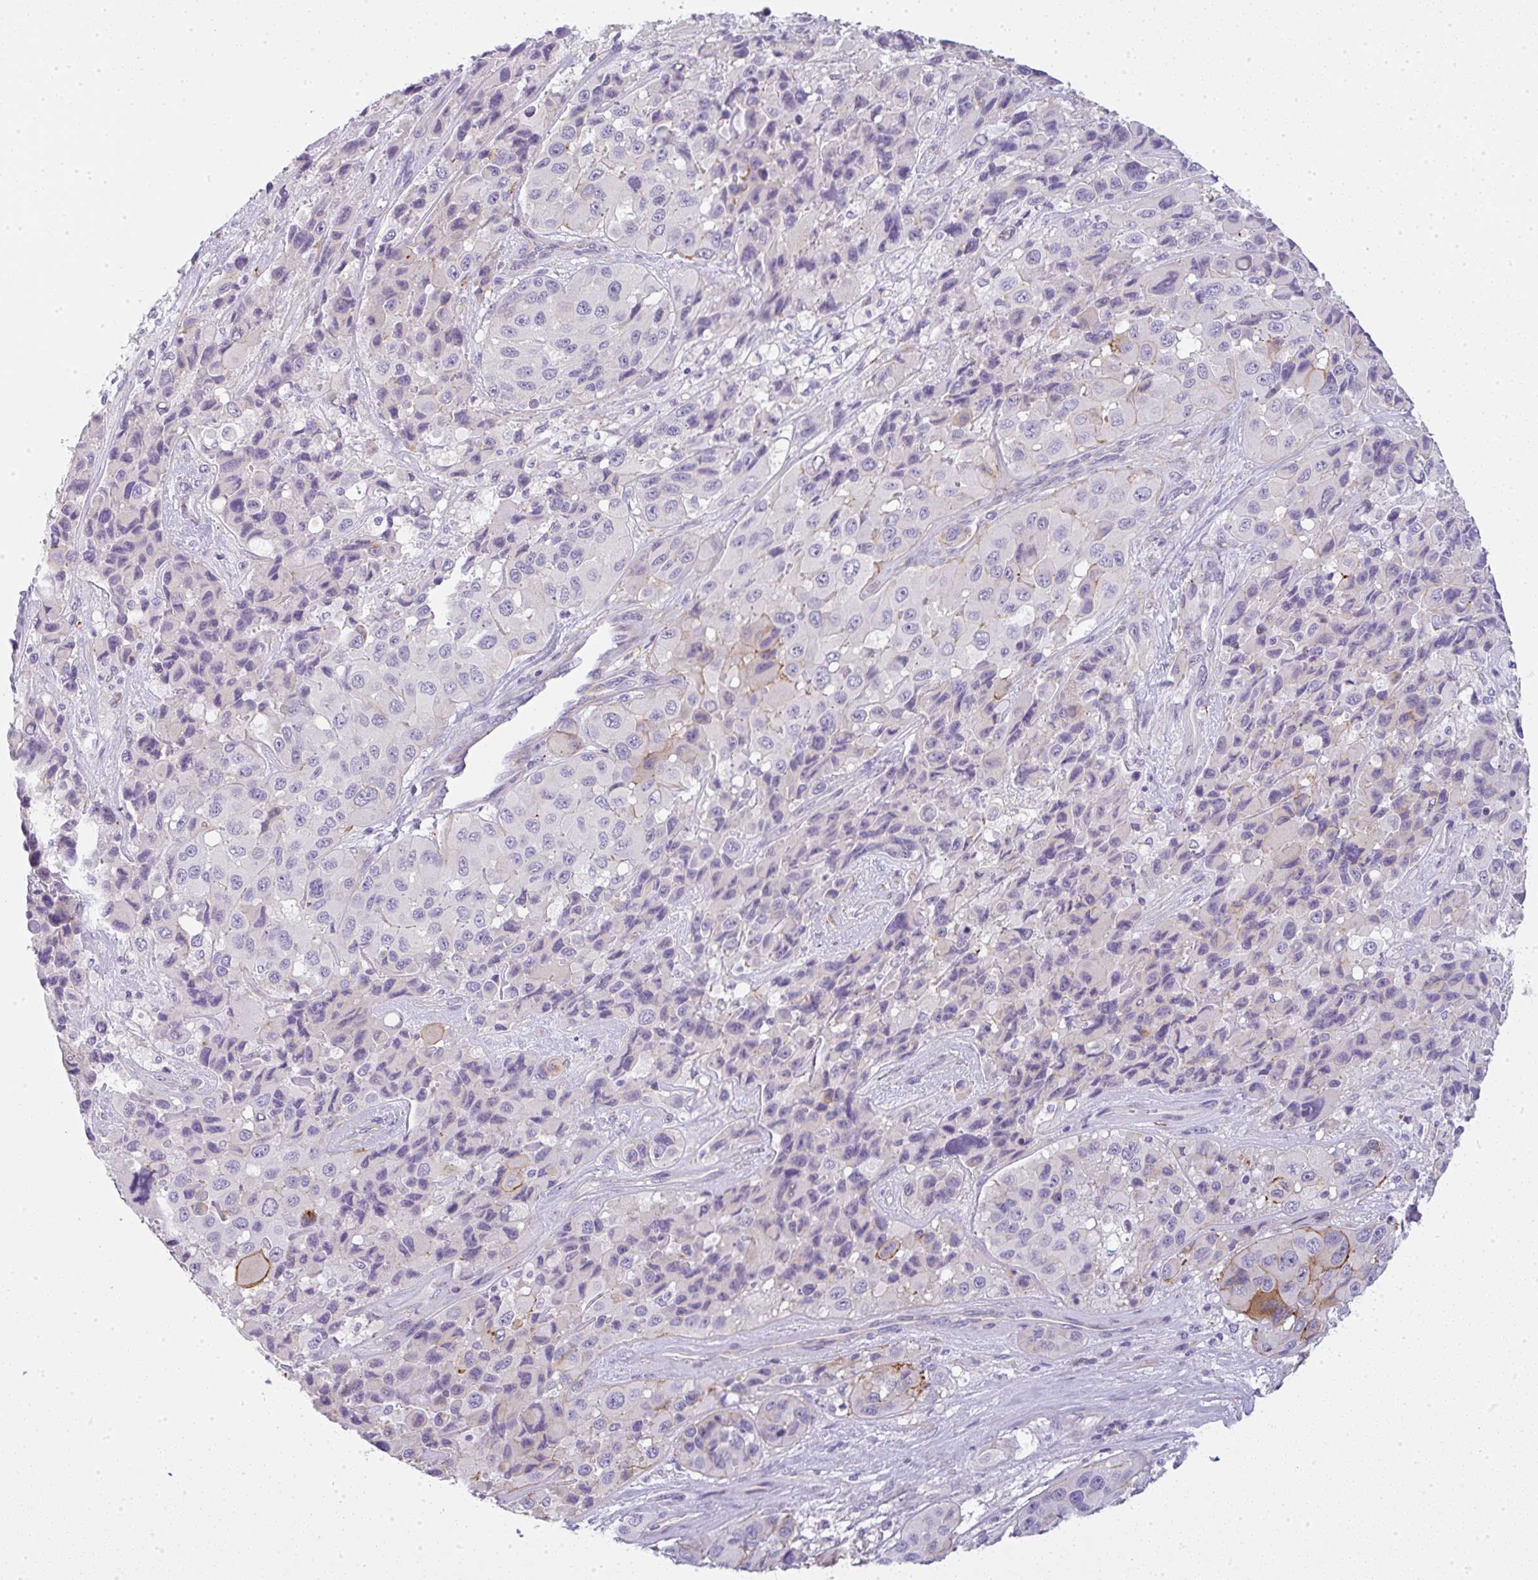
{"staining": {"intensity": "negative", "quantity": "none", "location": "none"}, "tissue": "melanoma", "cell_type": "Tumor cells", "image_type": "cancer", "snomed": [{"axis": "morphology", "description": "Malignant melanoma, Metastatic site"}, {"axis": "topography", "description": "Lymph node"}], "caption": "Immunohistochemical staining of malignant melanoma (metastatic site) displays no significant positivity in tumor cells. (DAB (3,3'-diaminobenzidine) immunohistochemistry with hematoxylin counter stain).", "gene": "LPAR4", "patient": {"sex": "female", "age": 65}}